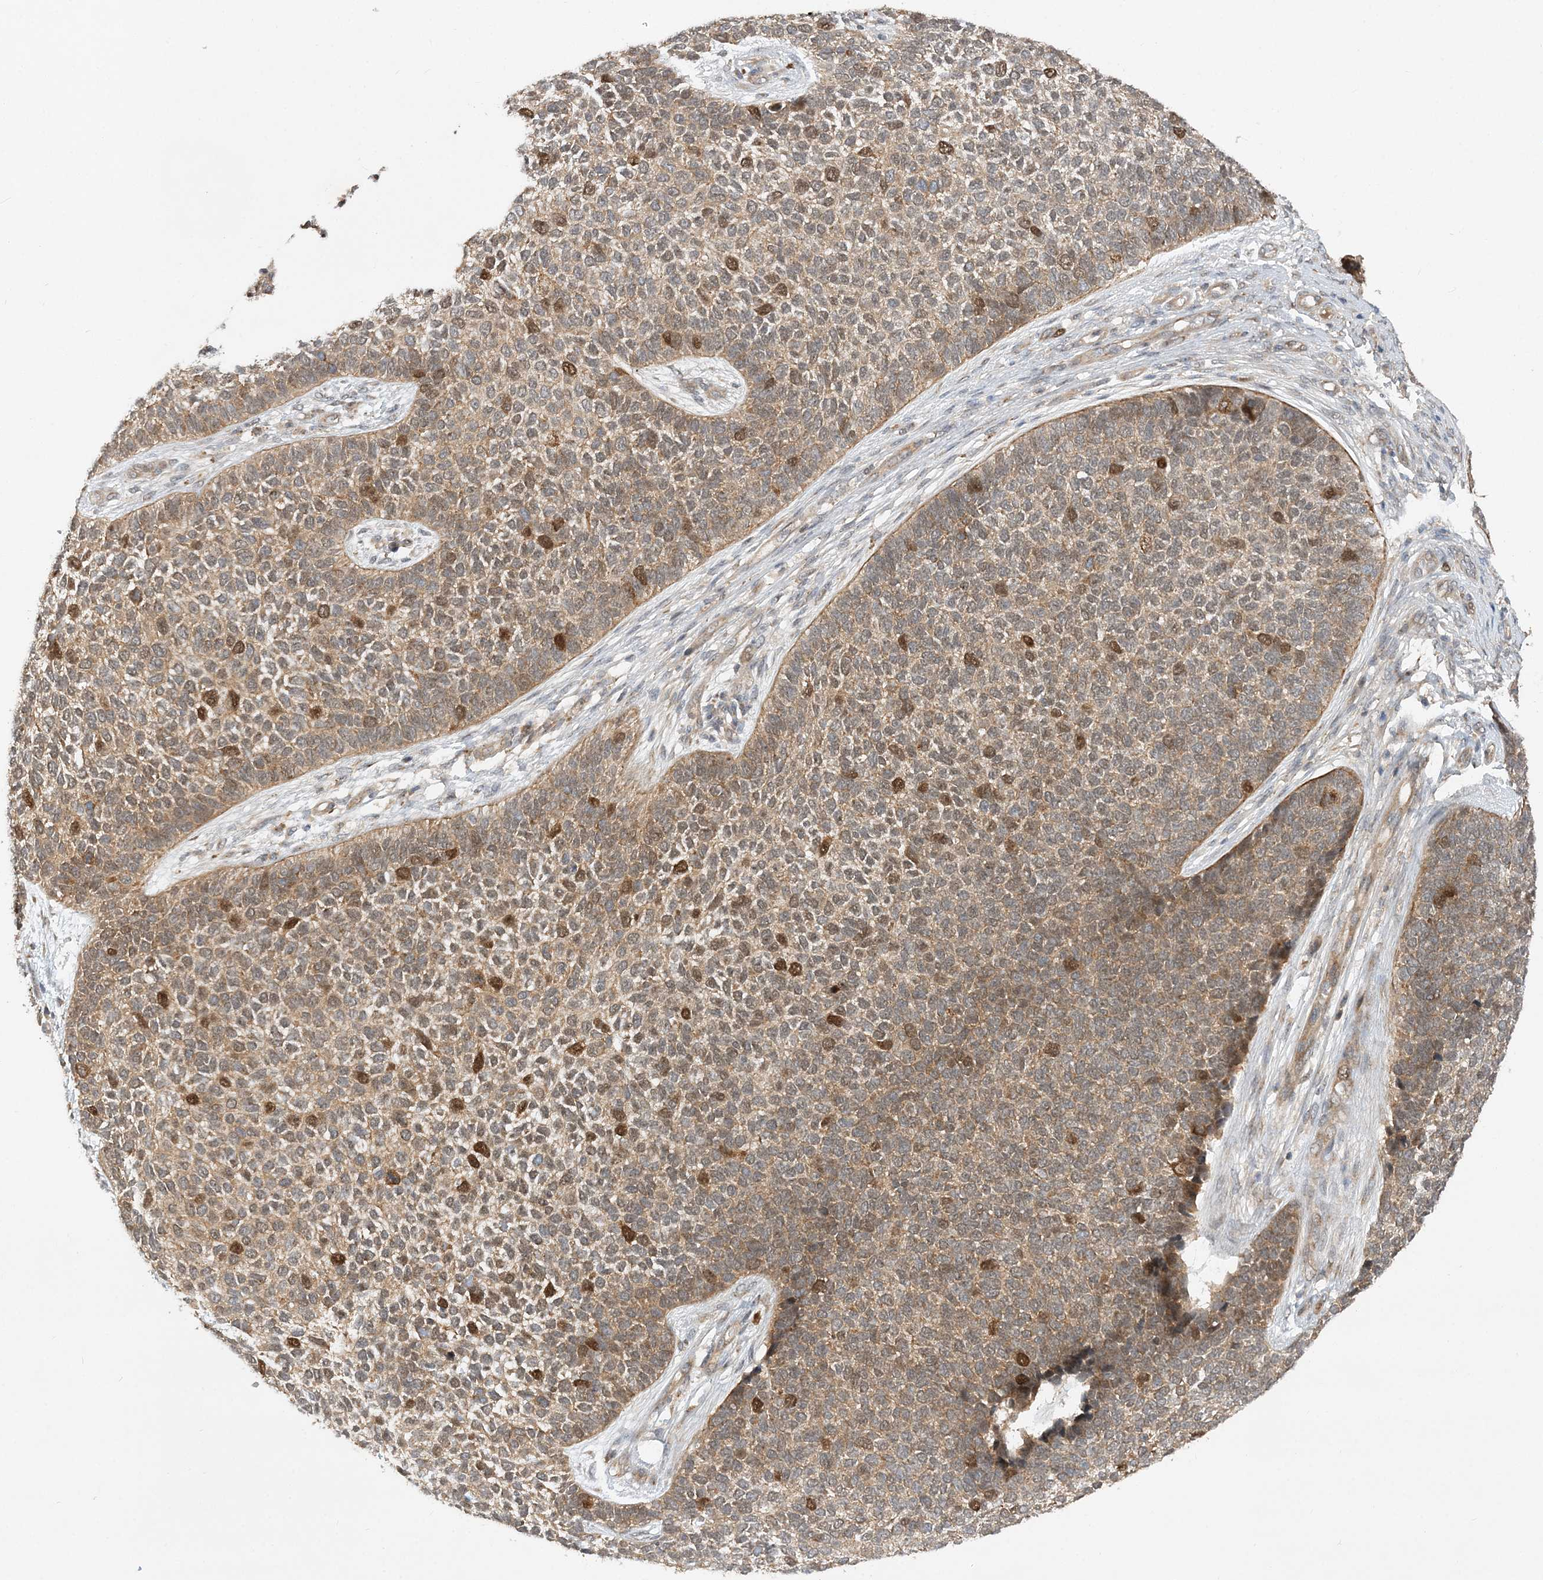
{"staining": {"intensity": "moderate", "quantity": ">75%", "location": "cytoplasmic/membranous,nuclear"}, "tissue": "skin cancer", "cell_type": "Tumor cells", "image_type": "cancer", "snomed": [{"axis": "morphology", "description": "Basal cell carcinoma"}, {"axis": "topography", "description": "Skin"}], "caption": "Immunohistochemistry (IHC) of skin cancer shows medium levels of moderate cytoplasmic/membranous and nuclear staining in about >75% of tumor cells.", "gene": "MXI1", "patient": {"sex": "female", "age": 84}}